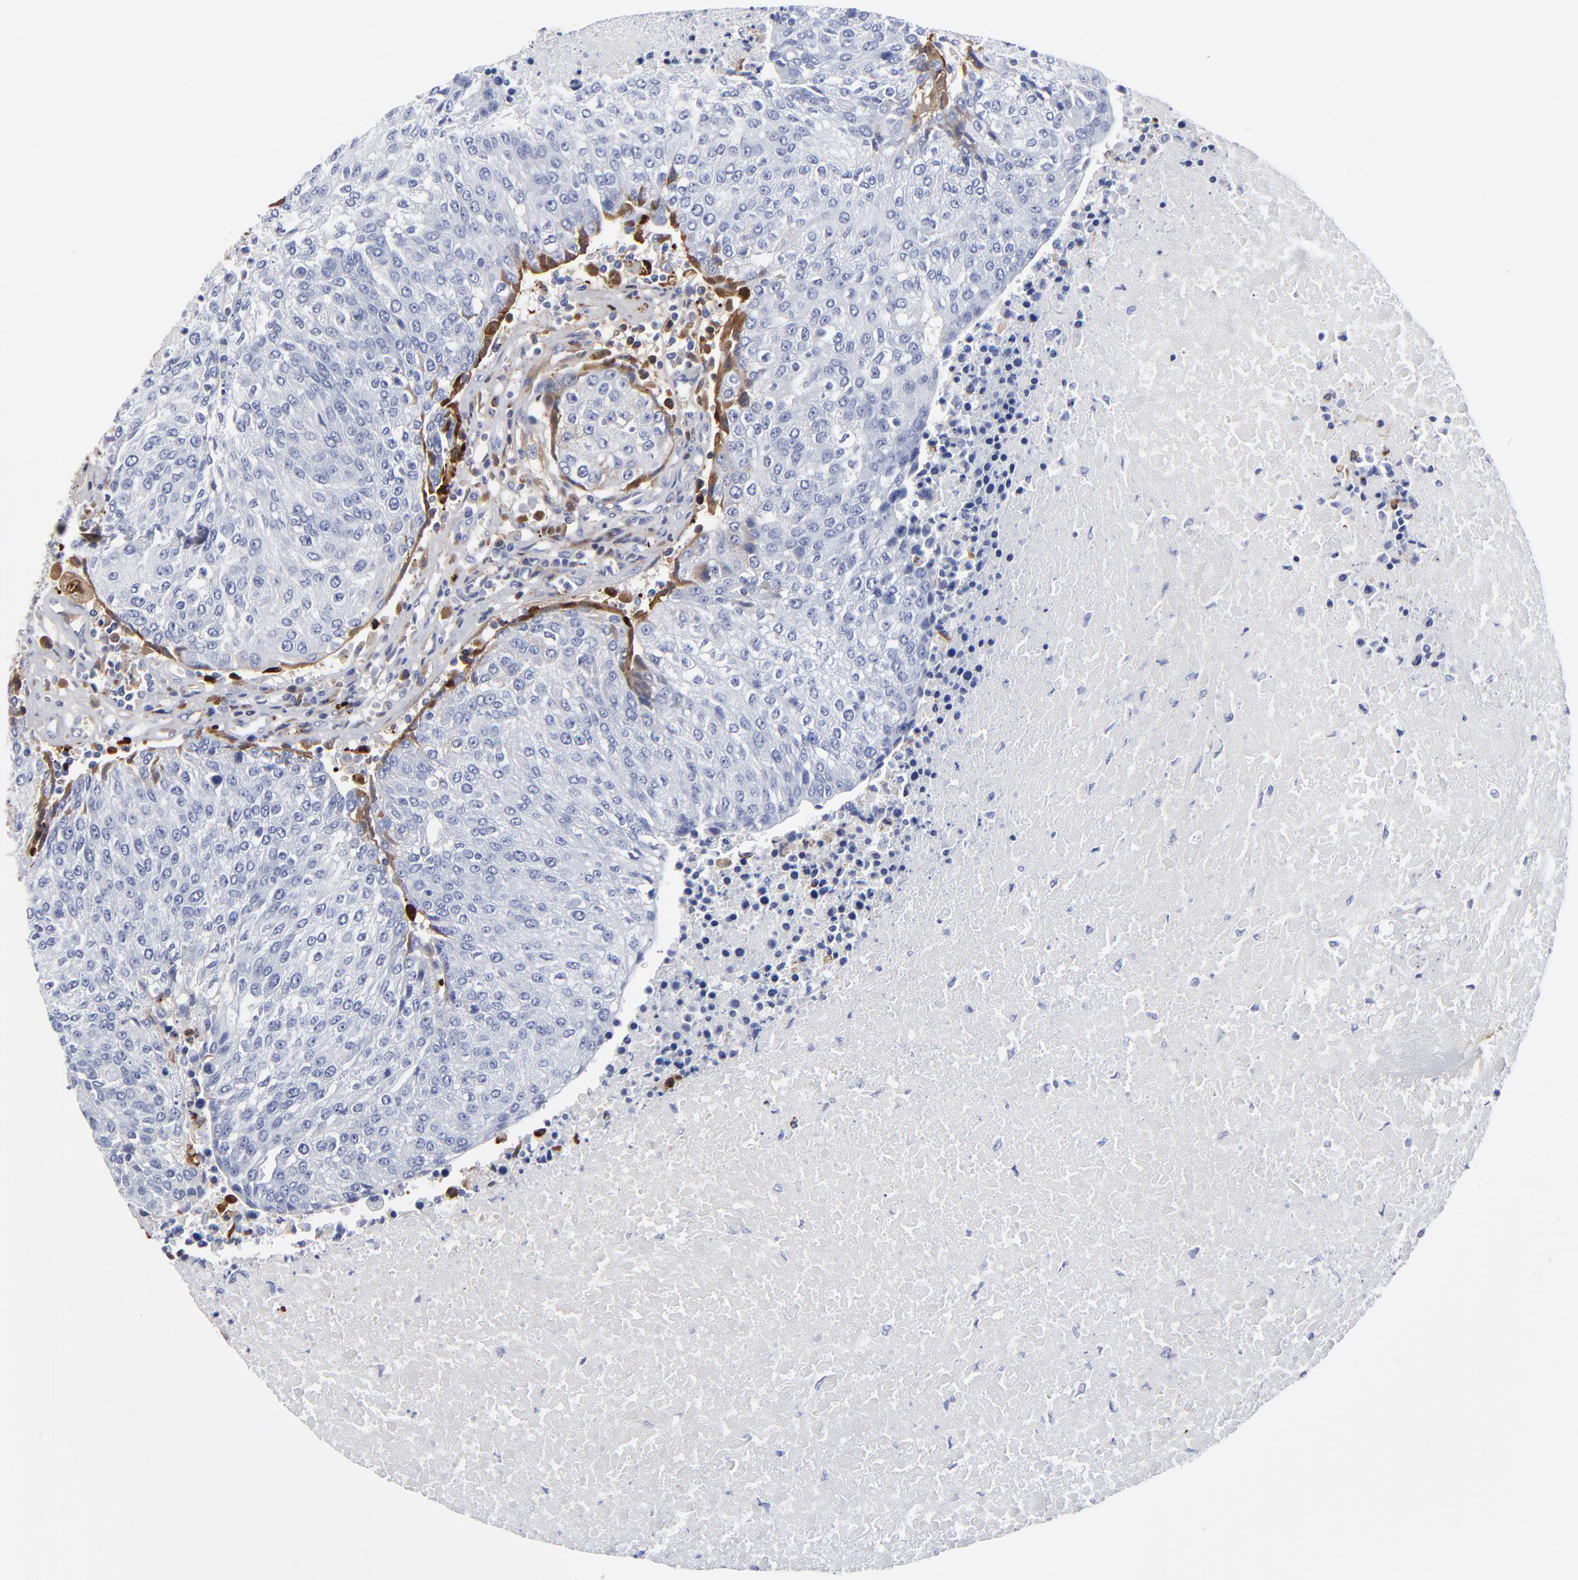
{"staining": {"intensity": "negative", "quantity": "none", "location": "none"}, "tissue": "urothelial cancer", "cell_type": "Tumor cells", "image_type": "cancer", "snomed": [{"axis": "morphology", "description": "Urothelial carcinoma, High grade"}, {"axis": "topography", "description": "Urinary bladder"}], "caption": "There is no significant staining in tumor cells of urothelial carcinoma (high-grade). Nuclei are stained in blue.", "gene": "DCN", "patient": {"sex": "female", "age": 85}}